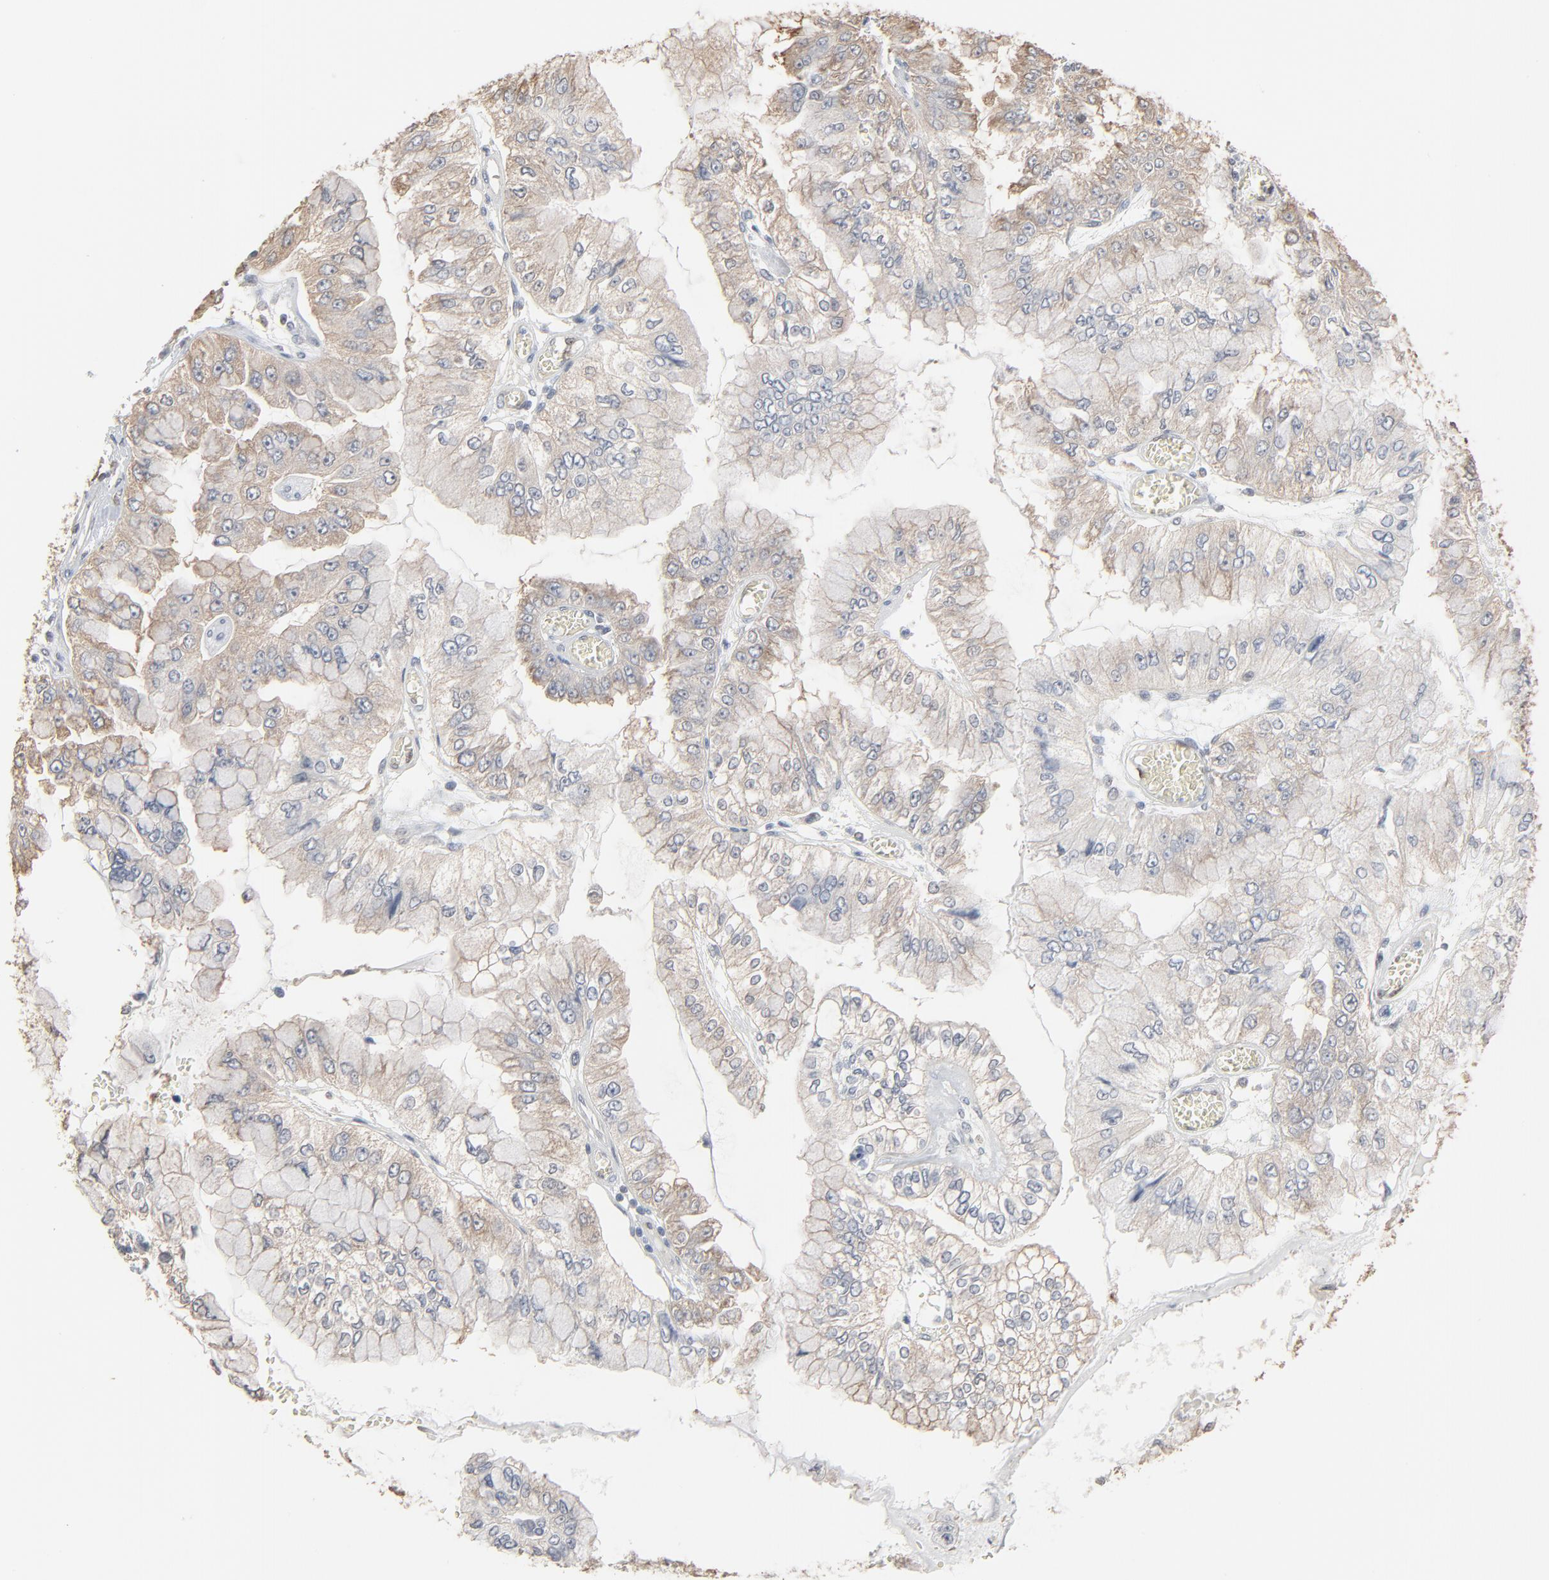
{"staining": {"intensity": "weak", "quantity": ">75%", "location": "cytoplasmic/membranous"}, "tissue": "liver cancer", "cell_type": "Tumor cells", "image_type": "cancer", "snomed": [{"axis": "morphology", "description": "Cholangiocarcinoma"}, {"axis": "topography", "description": "Liver"}], "caption": "Protein staining demonstrates weak cytoplasmic/membranous staining in approximately >75% of tumor cells in cholangiocarcinoma (liver).", "gene": "CCT5", "patient": {"sex": "female", "age": 79}}